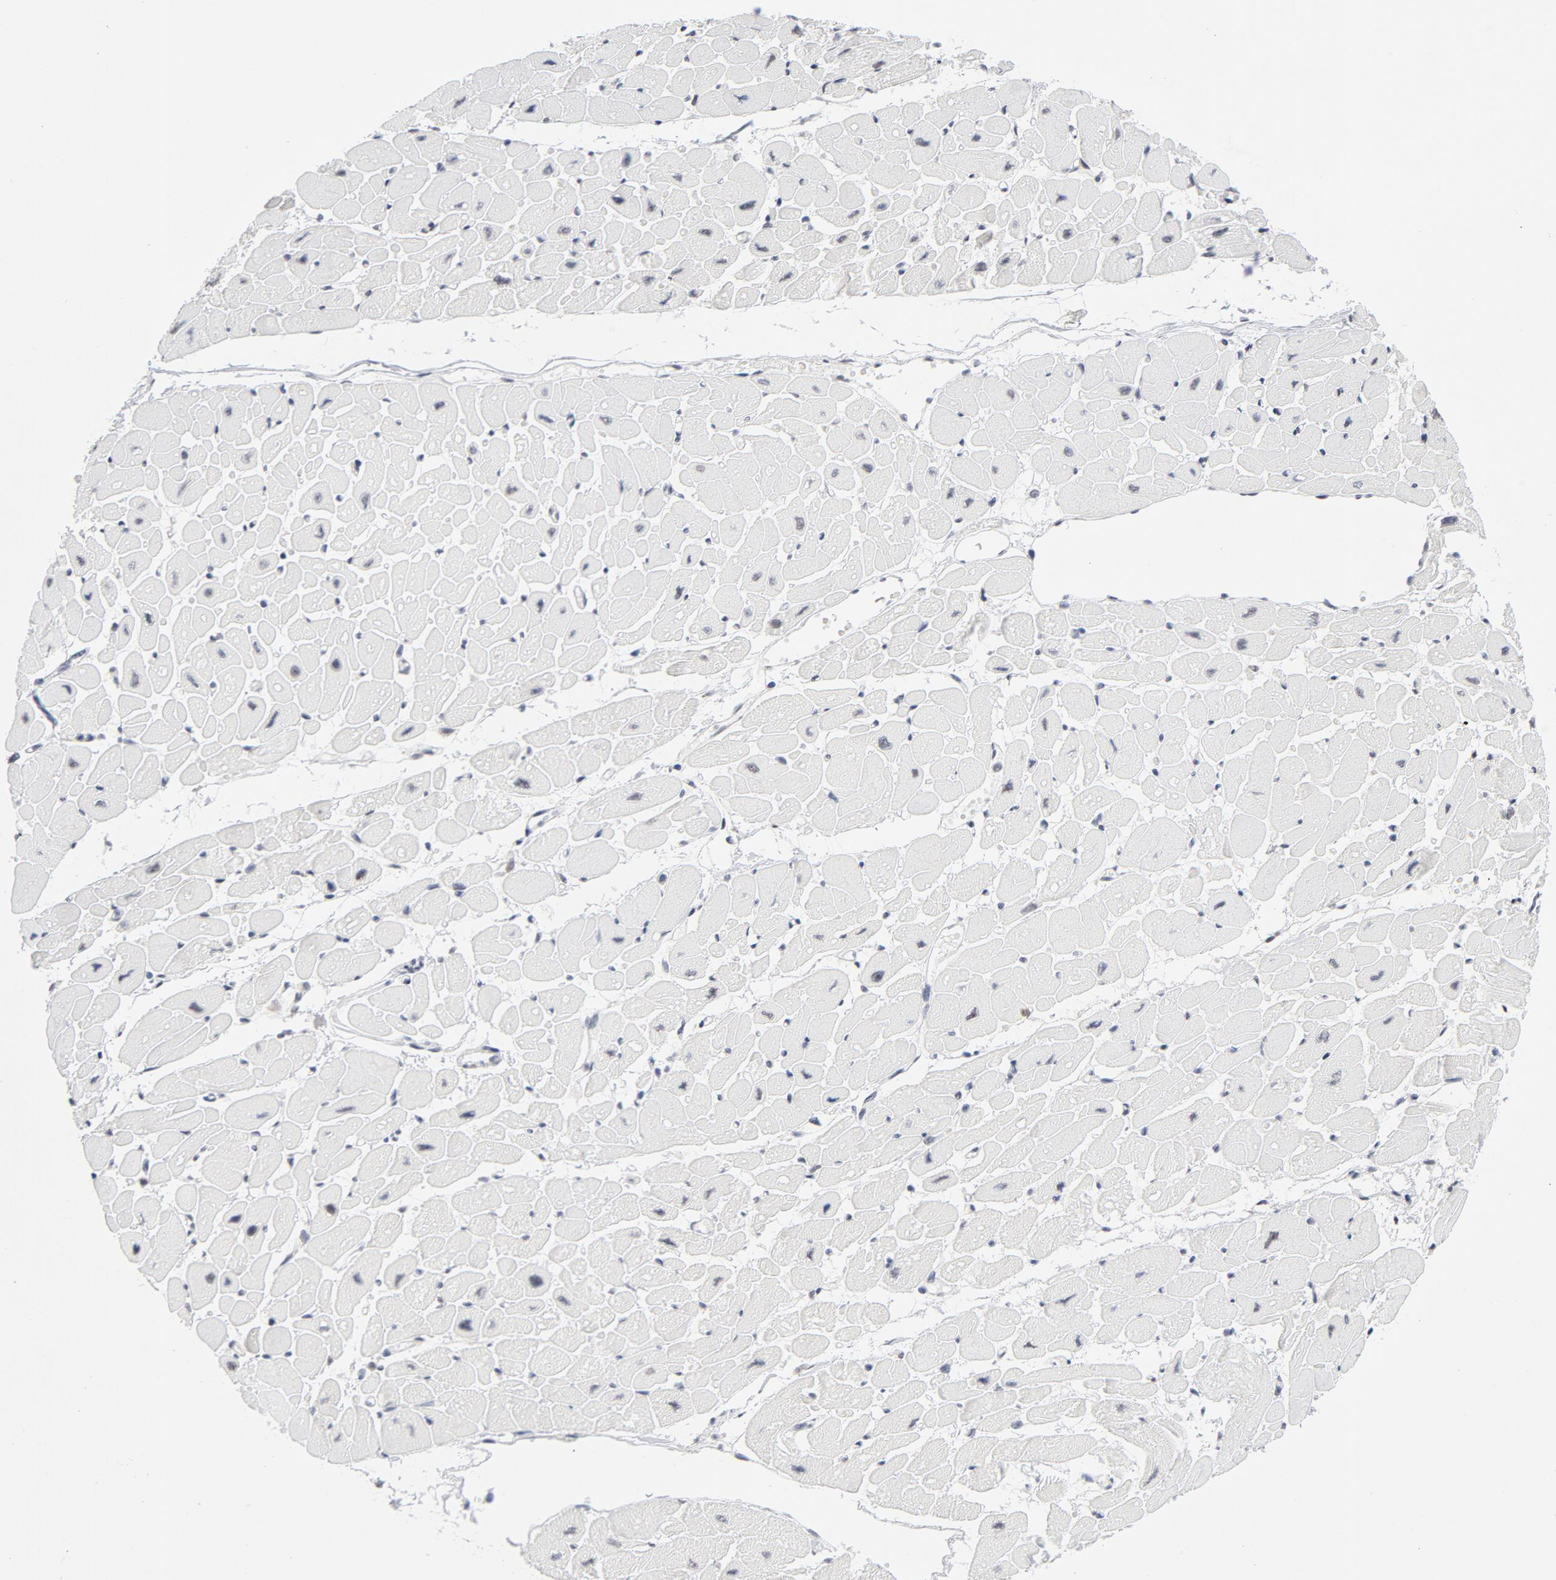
{"staining": {"intensity": "negative", "quantity": "none", "location": "none"}, "tissue": "heart muscle", "cell_type": "Cardiomyocytes", "image_type": "normal", "snomed": [{"axis": "morphology", "description": "Normal tissue, NOS"}, {"axis": "topography", "description": "Heart"}], "caption": "Protein analysis of benign heart muscle displays no significant expression in cardiomyocytes.", "gene": "RFC4", "patient": {"sex": "female", "age": 54}}